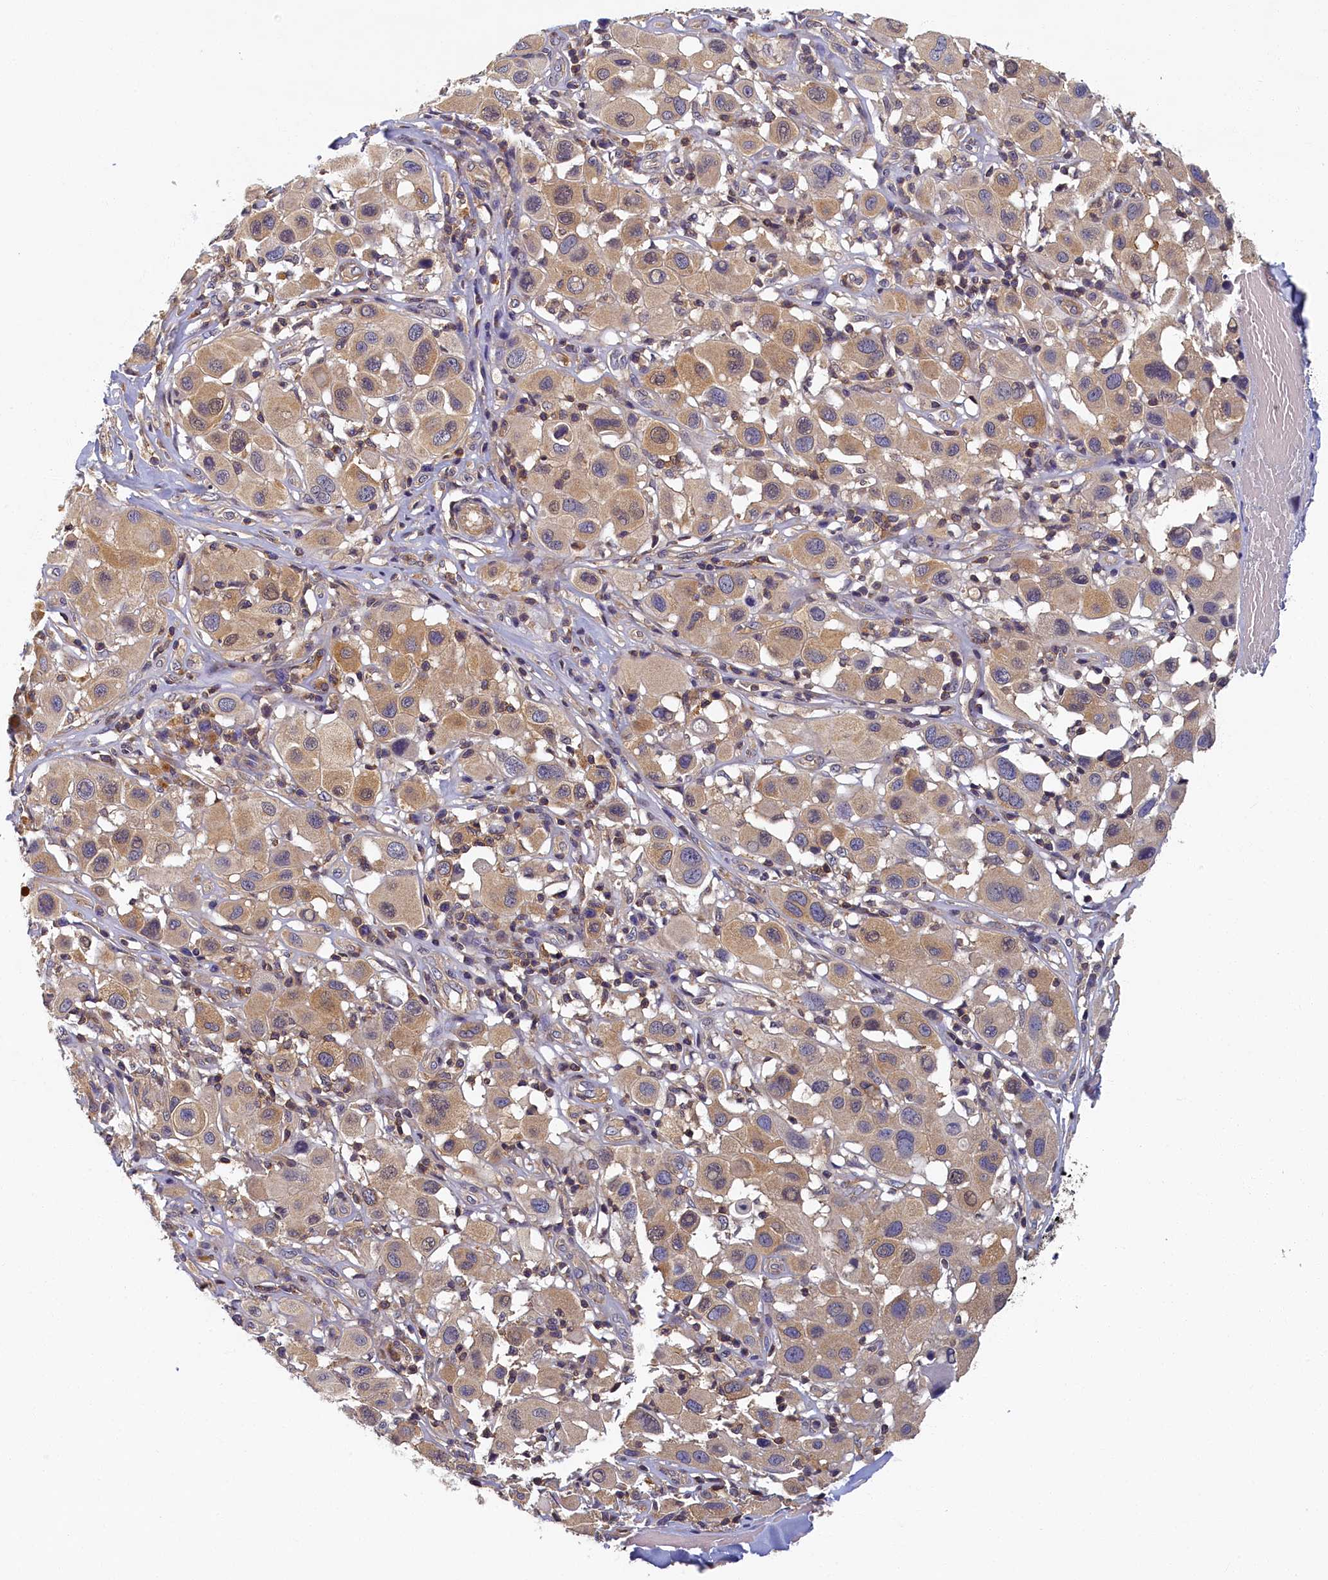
{"staining": {"intensity": "moderate", "quantity": "<25%", "location": "cytoplasmic/membranous"}, "tissue": "melanoma", "cell_type": "Tumor cells", "image_type": "cancer", "snomed": [{"axis": "morphology", "description": "Malignant melanoma, Metastatic site"}, {"axis": "topography", "description": "Skin"}], "caption": "Immunohistochemical staining of human melanoma shows low levels of moderate cytoplasmic/membranous staining in approximately <25% of tumor cells.", "gene": "TBCB", "patient": {"sex": "male", "age": 41}}